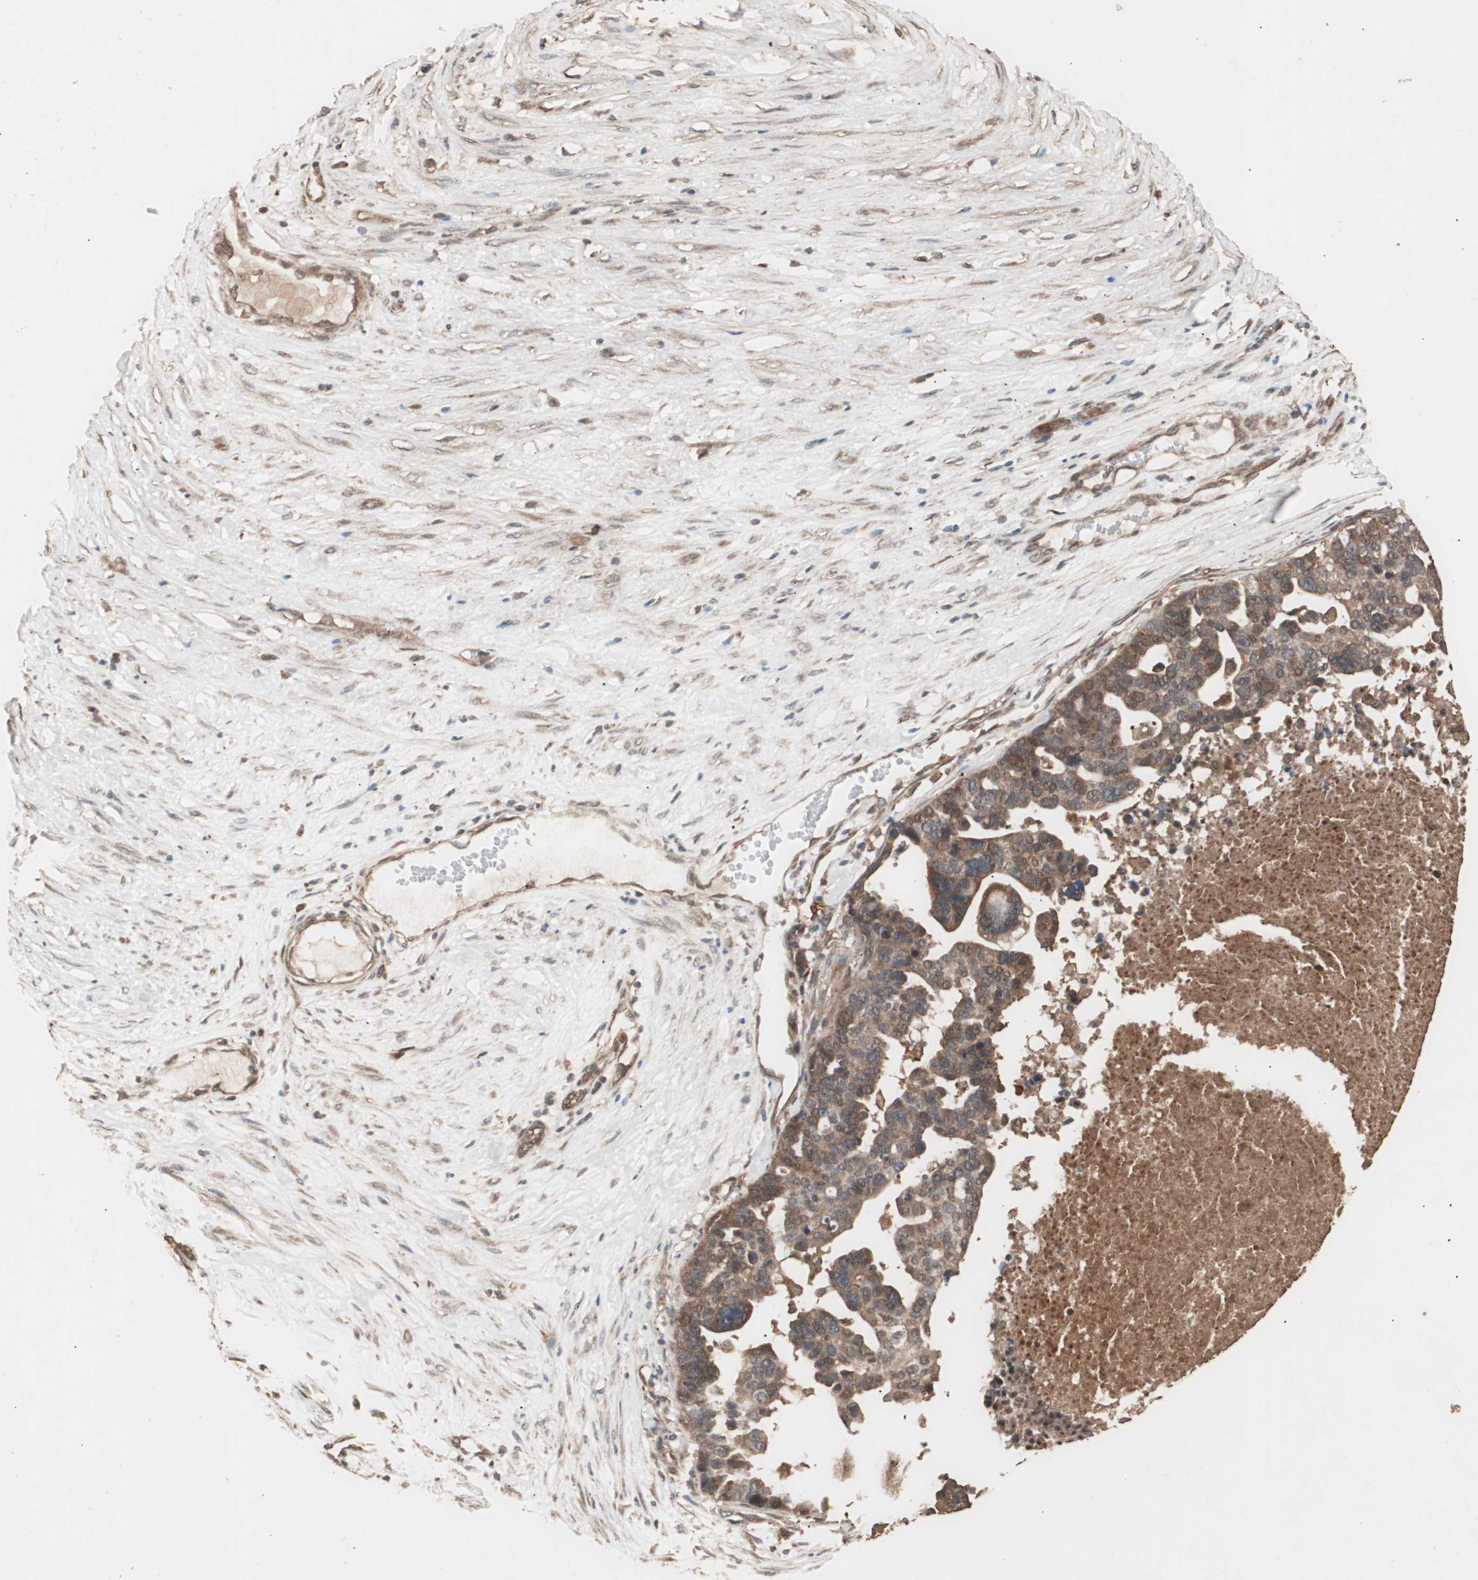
{"staining": {"intensity": "moderate", "quantity": ">75%", "location": "cytoplasmic/membranous"}, "tissue": "ovarian cancer", "cell_type": "Tumor cells", "image_type": "cancer", "snomed": [{"axis": "morphology", "description": "Cystadenocarcinoma, serous, NOS"}, {"axis": "topography", "description": "Ovary"}], "caption": "The micrograph reveals immunohistochemical staining of serous cystadenocarcinoma (ovarian). There is moderate cytoplasmic/membranous expression is seen in about >75% of tumor cells. The protein is stained brown, and the nuclei are stained in blue (DAB IHC with brightfield microscopy, high magnification).", "gene": "CCN4", "patient": {"sex": "female", "age": 59}}